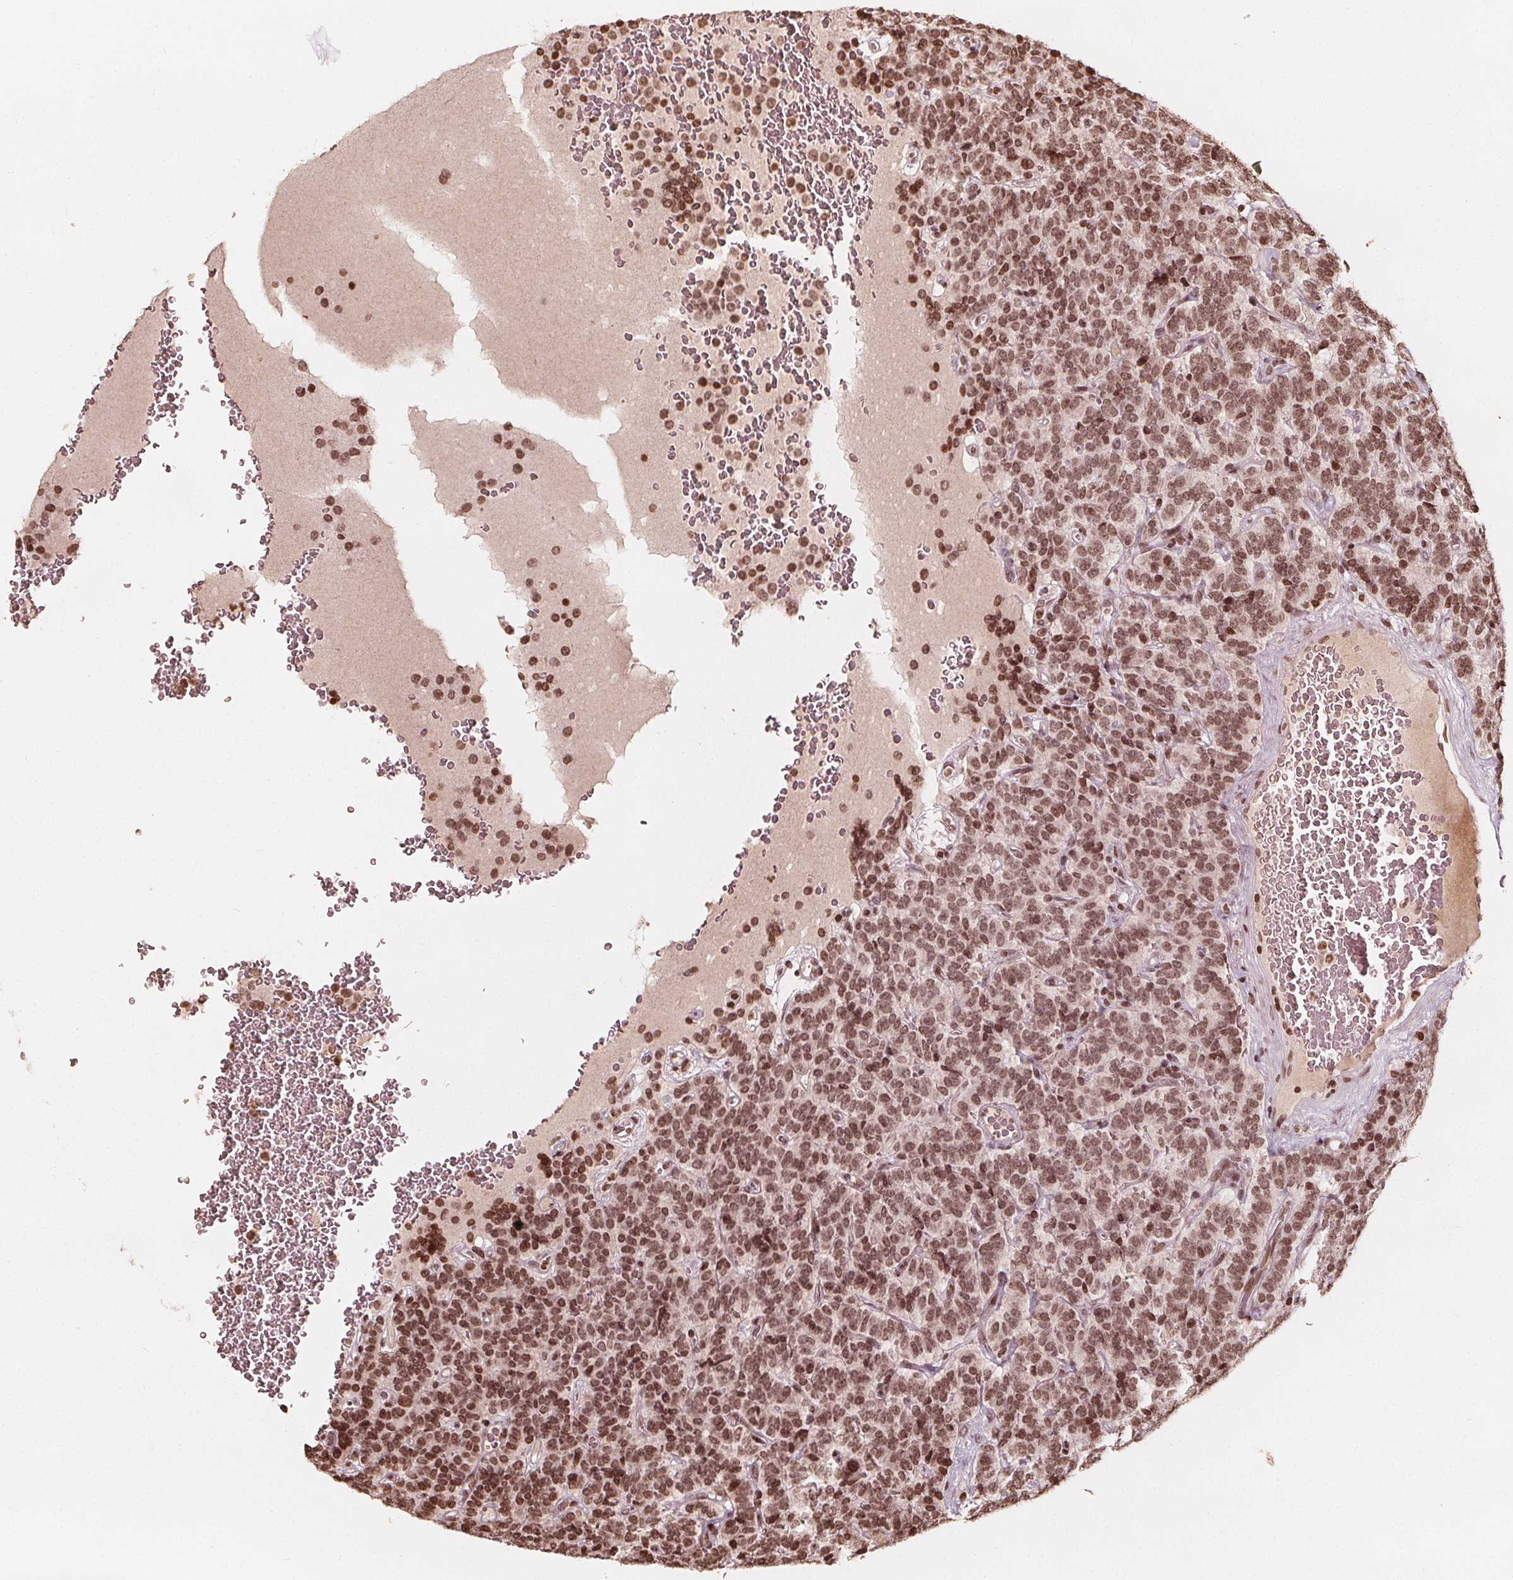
{"staining": {"intensity": "moderate", "quantity": ">75%", "location": "nuclear"}, "tissue": "carcinoid", "cell_type": "Tumor cells", "image_type": "cancer", "snomed": [{"axis": "morphology", "description": "Carcinoid, malignant, NOS"}, {"axis": "topography", "description": "Pancreas"}], "caption": "The histopathology image reveals a brown stain indicating the presence of a protein in the nuclear of tumor cells in carcinoid. The protein is shown in brown color, while the nuclei are stained blue.", "gene": "H3C14", "patient": {"sex": "male", "age": 36}}